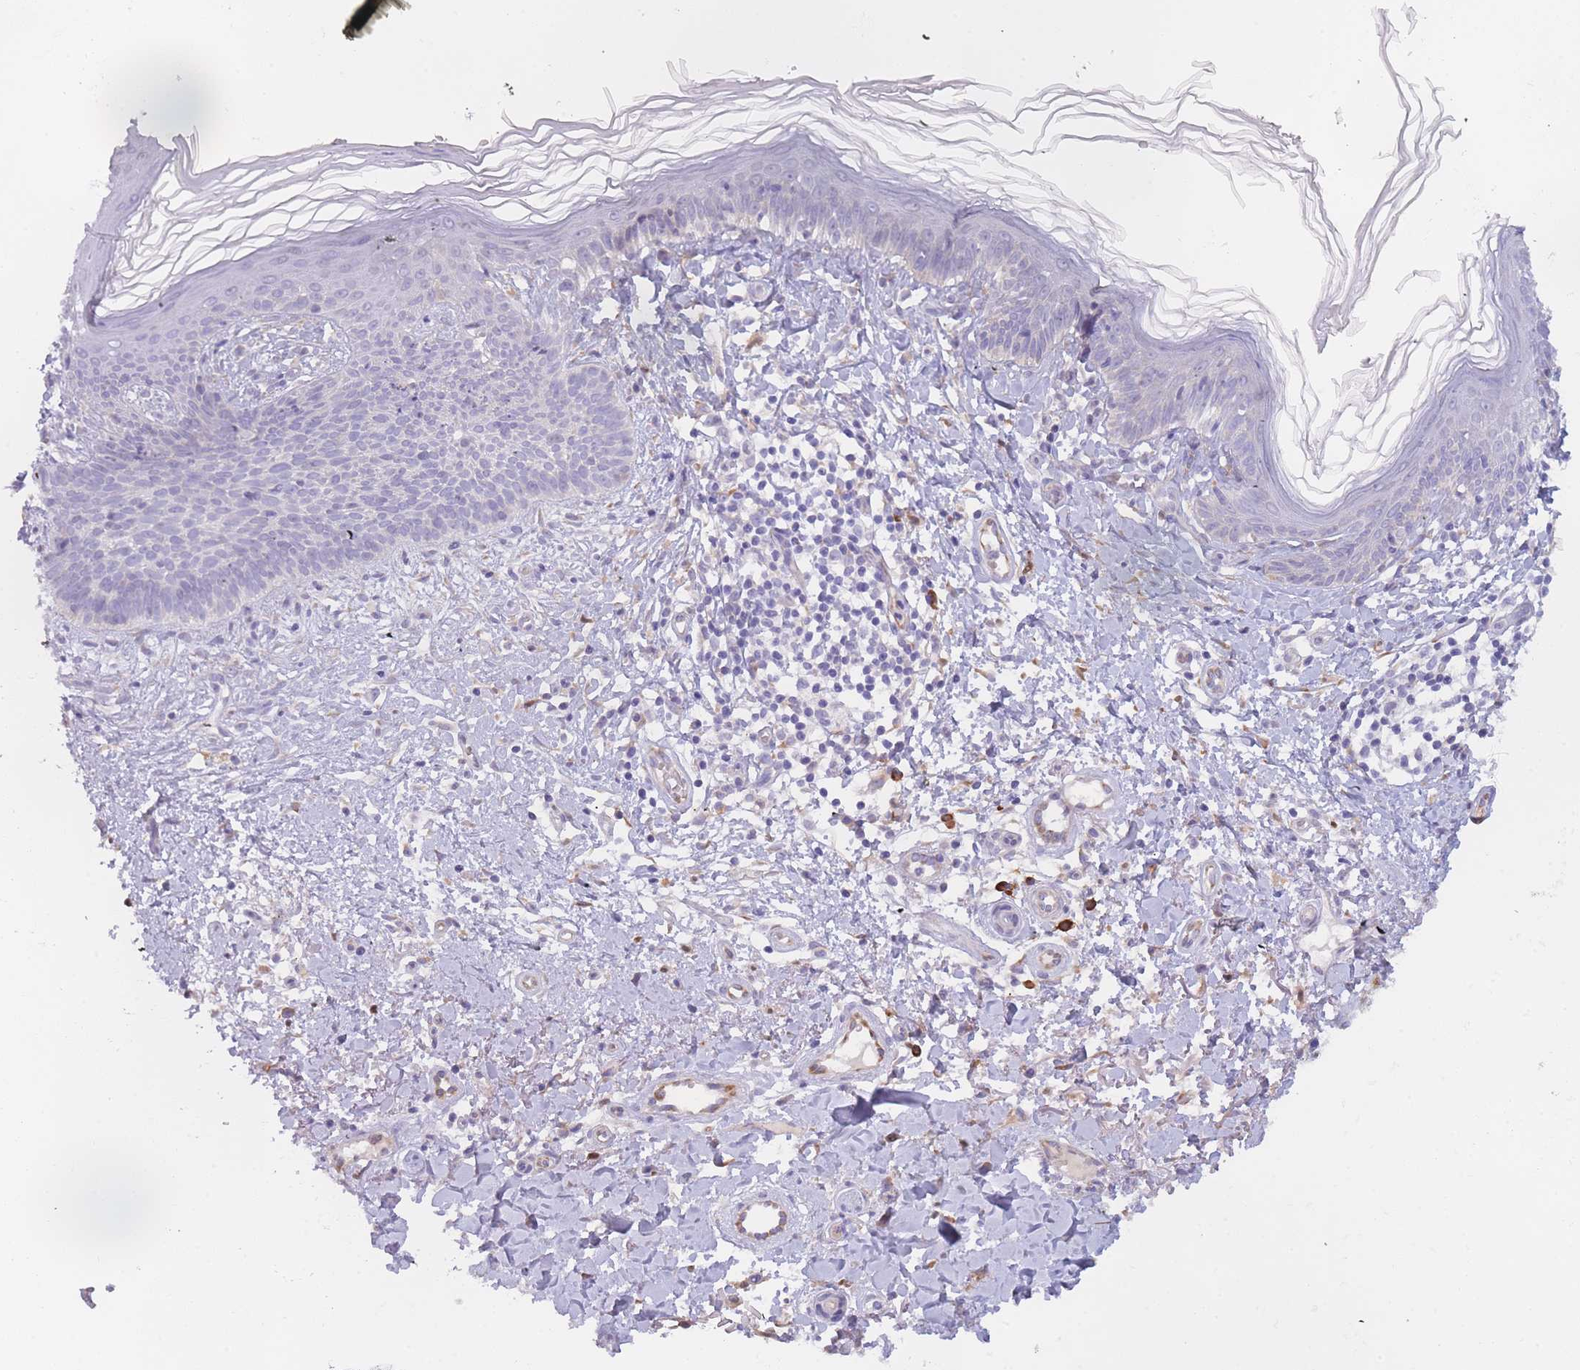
{"staining": {"intensity": "negative", "quantity": "none", "location": "none"}, "tissue": "skin cancer", "cell_type": "Tumor cells", "image_type": "cancer", "snomed": [{"axis": "morphology", "description": "Basal cell carcinoma"}, {"axis": "topography", "description": "Skin"}], "caption": "Immunohistochemical staining of skin cancer (basal cell carcinoma) reveals no significant expression in tumor cells.", "gene": "SLC35E4", "patient": {"sex": "male", "age": 78}}